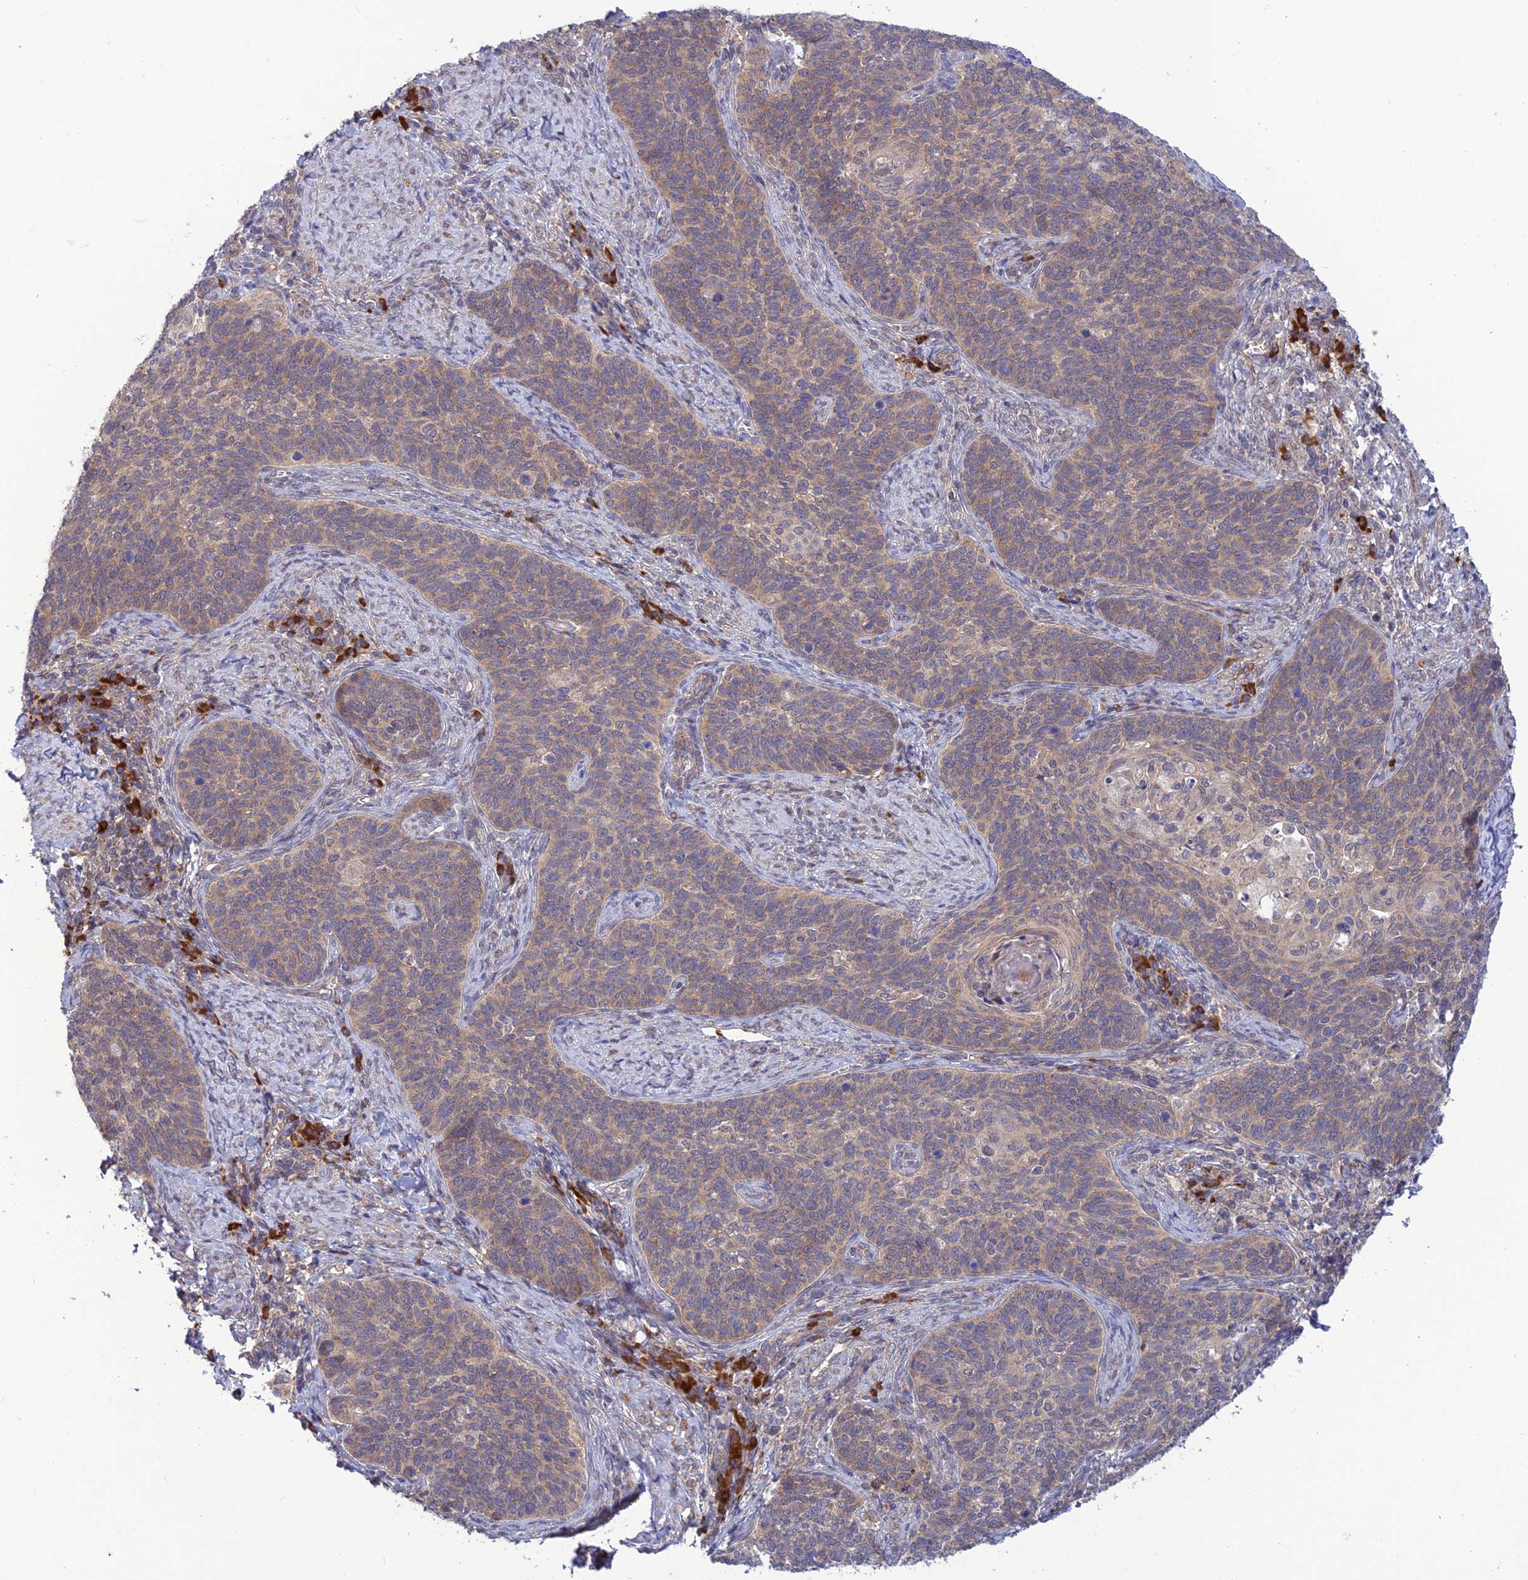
{"staining": {"intensity": "weak", "quantity": "25%-75%", "location": "cytoplasmic/membranous"}, "tissue": "cervical cancer", "cell_type": "Tumor cells", "image_type": "cancer", "snomed": [{"axis": "morphology", "description": "Normal tissue, NOS"}, {"axis": "morphology", "description": "Squamous cell carcinoma, NOS"}, {"axis": "topography", "description": "Cervix"}], "caption": "DAB immunohistochemical staining of human squamous cell carcinoma (cervical) reveals weak cytoplasmic/membranous protein expression in approximately 25%-75% of tumor cells.", "gene": "UROS", "patient": {"sex": "female", "age": 39}}